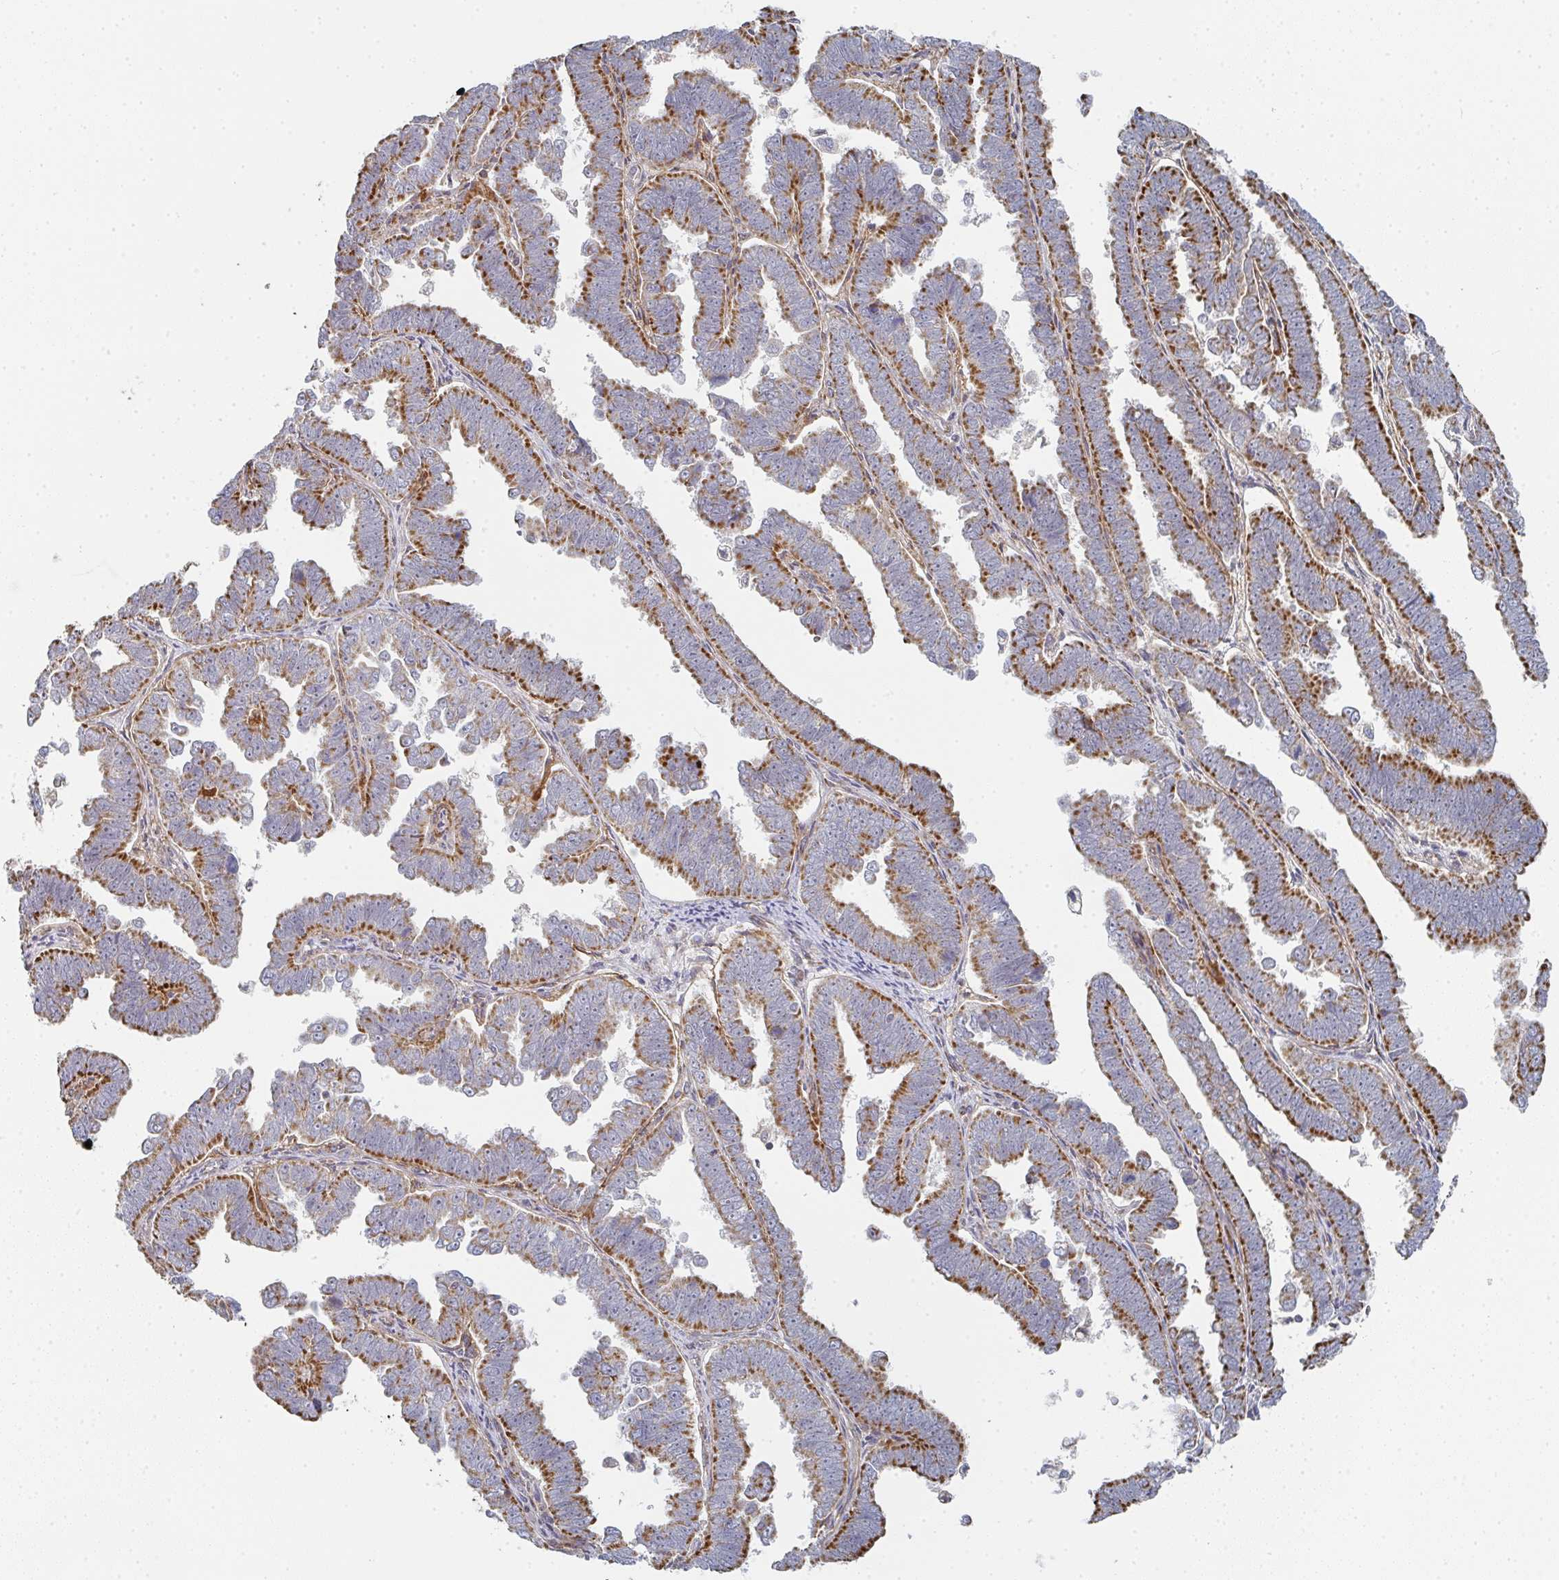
{"staining": {"intensity": "strong", "quantity": "25%-75%", "location": "cytoplasmic/membranous"}, "tissue": "endometrial cancer", "cell_type": "Tumor cells", "image_type": "cancer", "snomed": [{"axis": "morphology", "description": "Adenocarcinoma, NOS"}, {"axis": "topography", "description": "Endometrium"}], "caption": "Protein expression analysis of human endometrial cancer reveals strong cytoplasmic/membranous expression in approximately 25%-75% of tumor cells. The protein of interest is shown in brown color, while the nuclei are stained blue.", "gene": "ZNF526", "patient": {"sex": "female", "age": 75}}